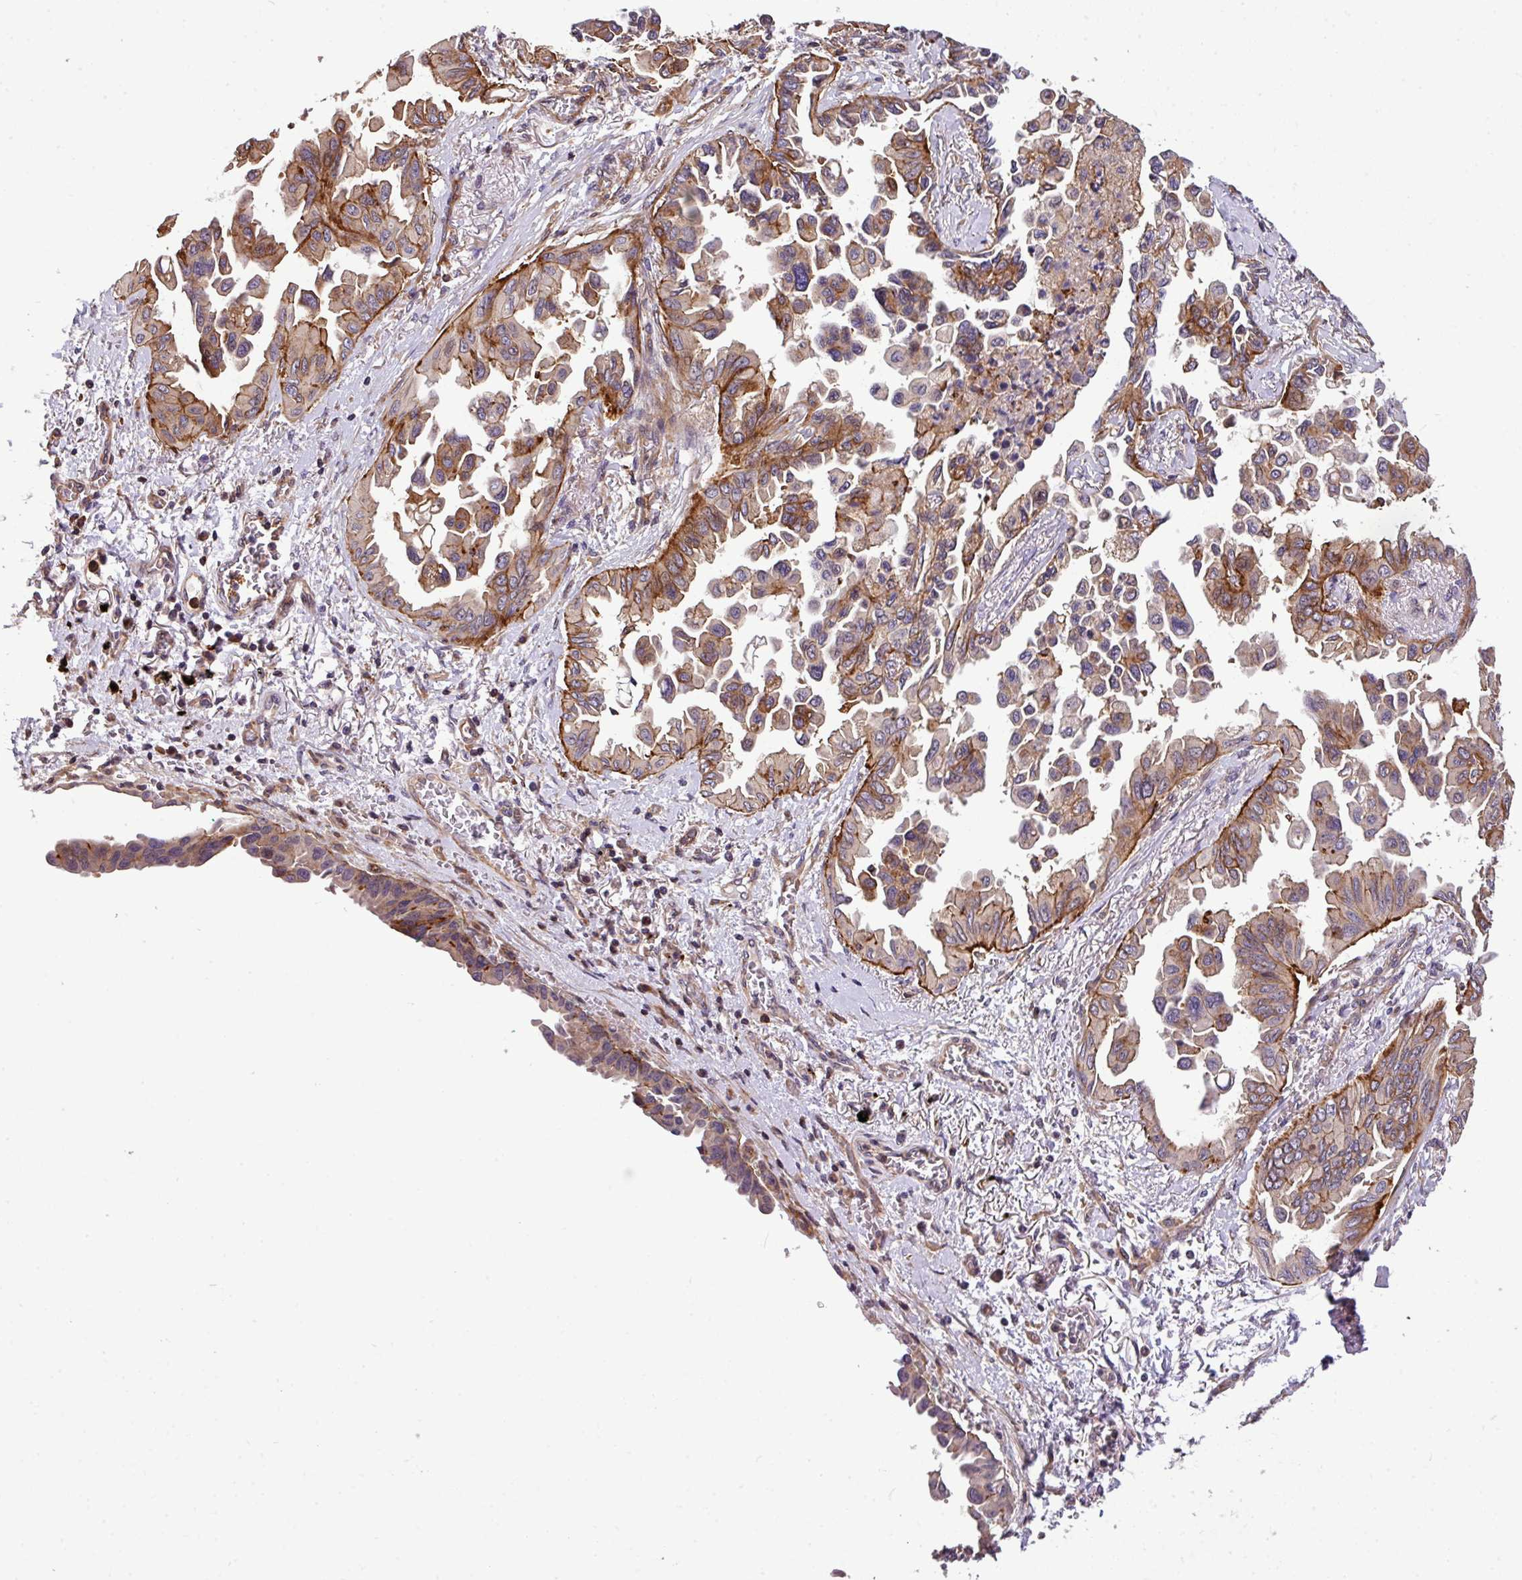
{"staining": {"intensity": "strong", "quantity": ">75%", "location": "cytoplasmic/membranous"}, "tissue": "lung cancer", "cell_type": "Tumor cells", "image_type": "cancer", "snomed": [{"axis": "morphology", "description": "Adenocarcinoma, NOS"}, {"axis": "topography", "description": "Lung"}], "caption": "Lung cancer tissue exhibits strong cytoplasmic/membranous staining in about >75% of tumor cells", "gene": "CASS4", "patient": {"sex": "female", "age": 67}}